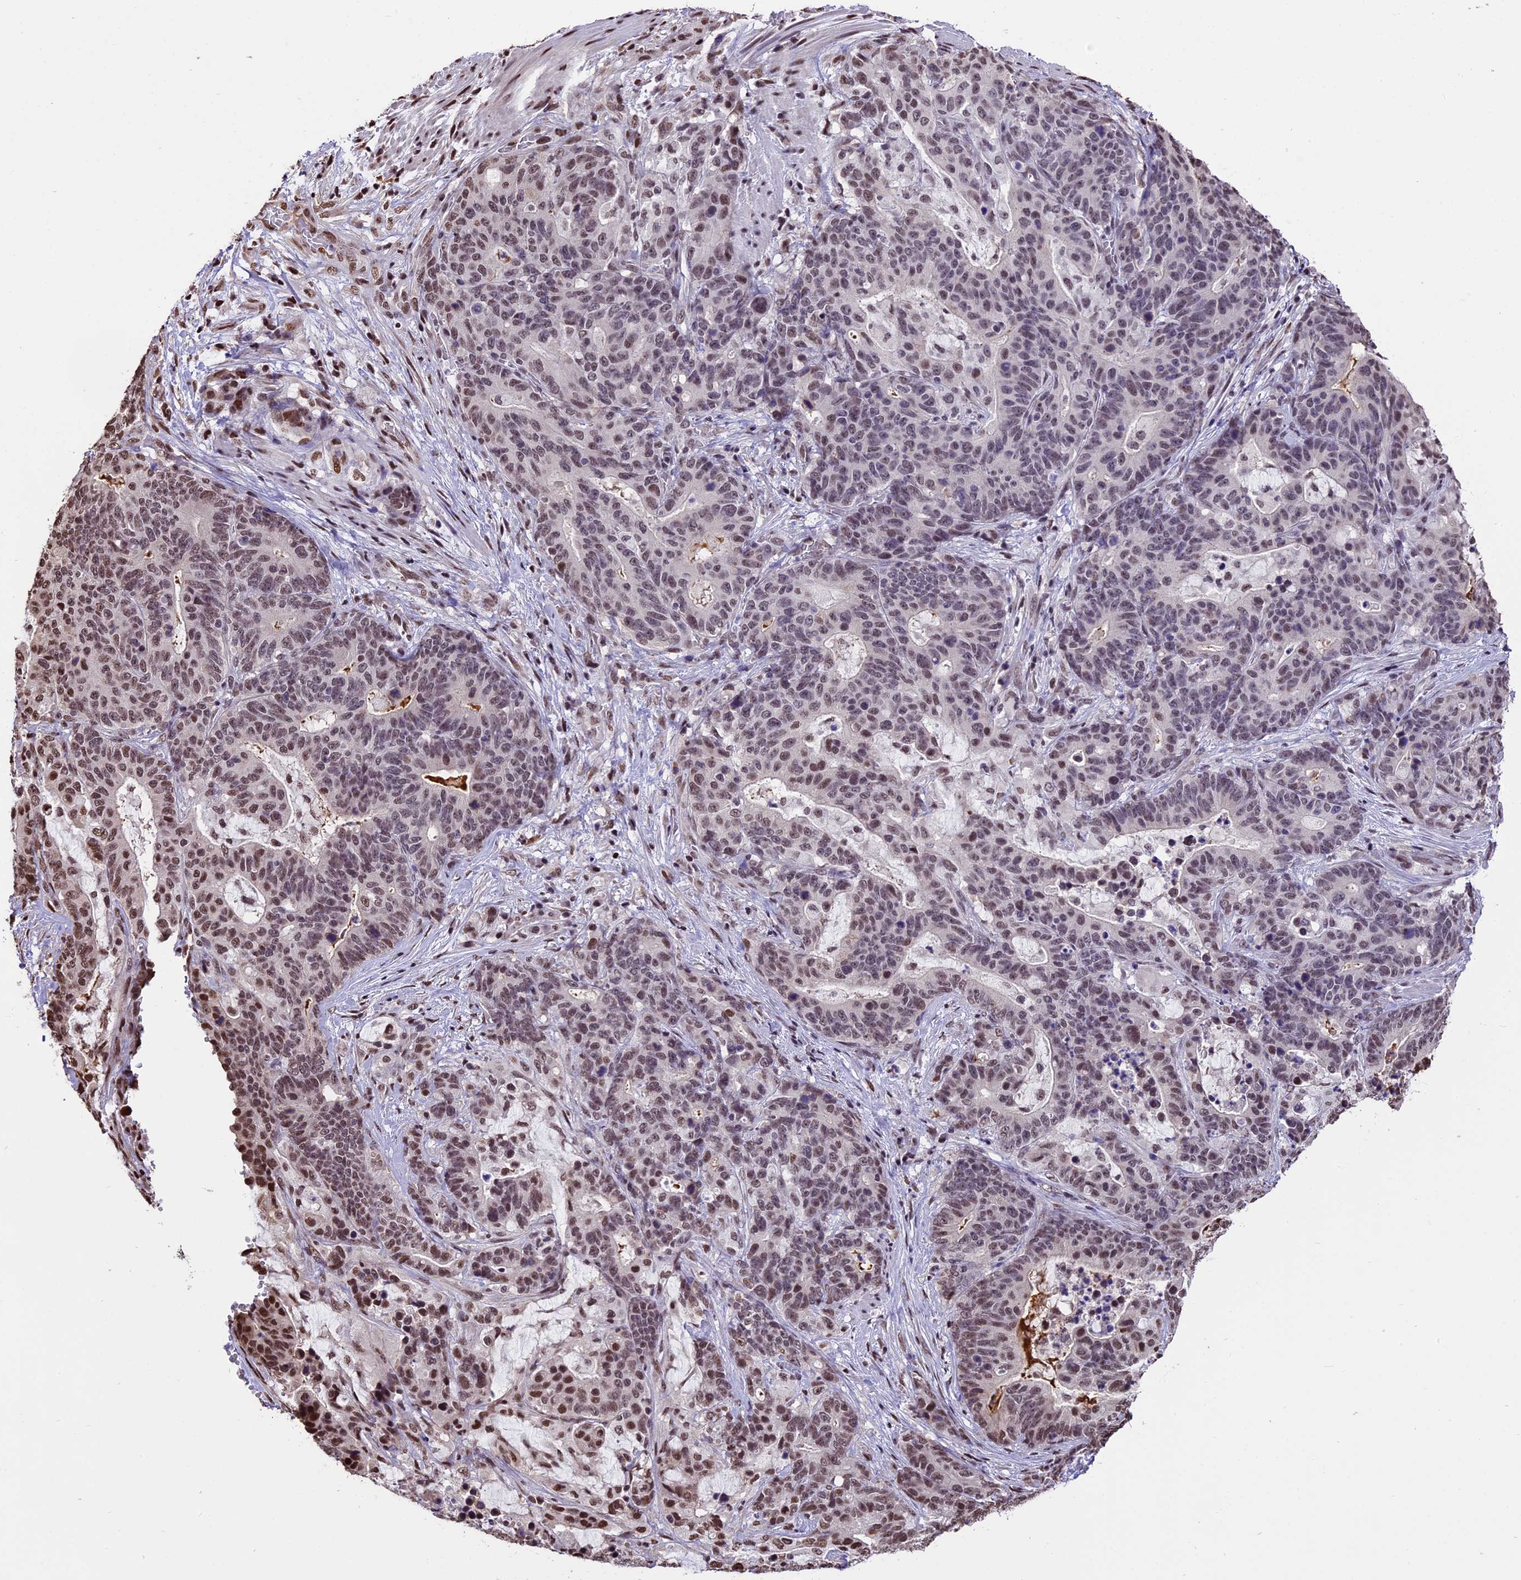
{"staining": {"intensity": "moderate", "quantity": ">75%", "location": "nuclear"}, "tissue": "stomach cancer", "cell_type": "Tumor cells", "image_type": "cancer", "snomed": [{"axis": "morphology", "description": "Normal tissue, NOS"}, {"axis": "morphology", "description": "Adenocarcinoma, NOS"}, {"axis": "topography", "description": "Stomach"}], "caption": "DAB immunohistochemical staining of human stomach cancer (adenocarcinoma) reveals moderate nuclear protein staining in approximately >75% of tumor cells.", "gene": "POLR3E", "patient": {"sex": "female", "age": 64}}